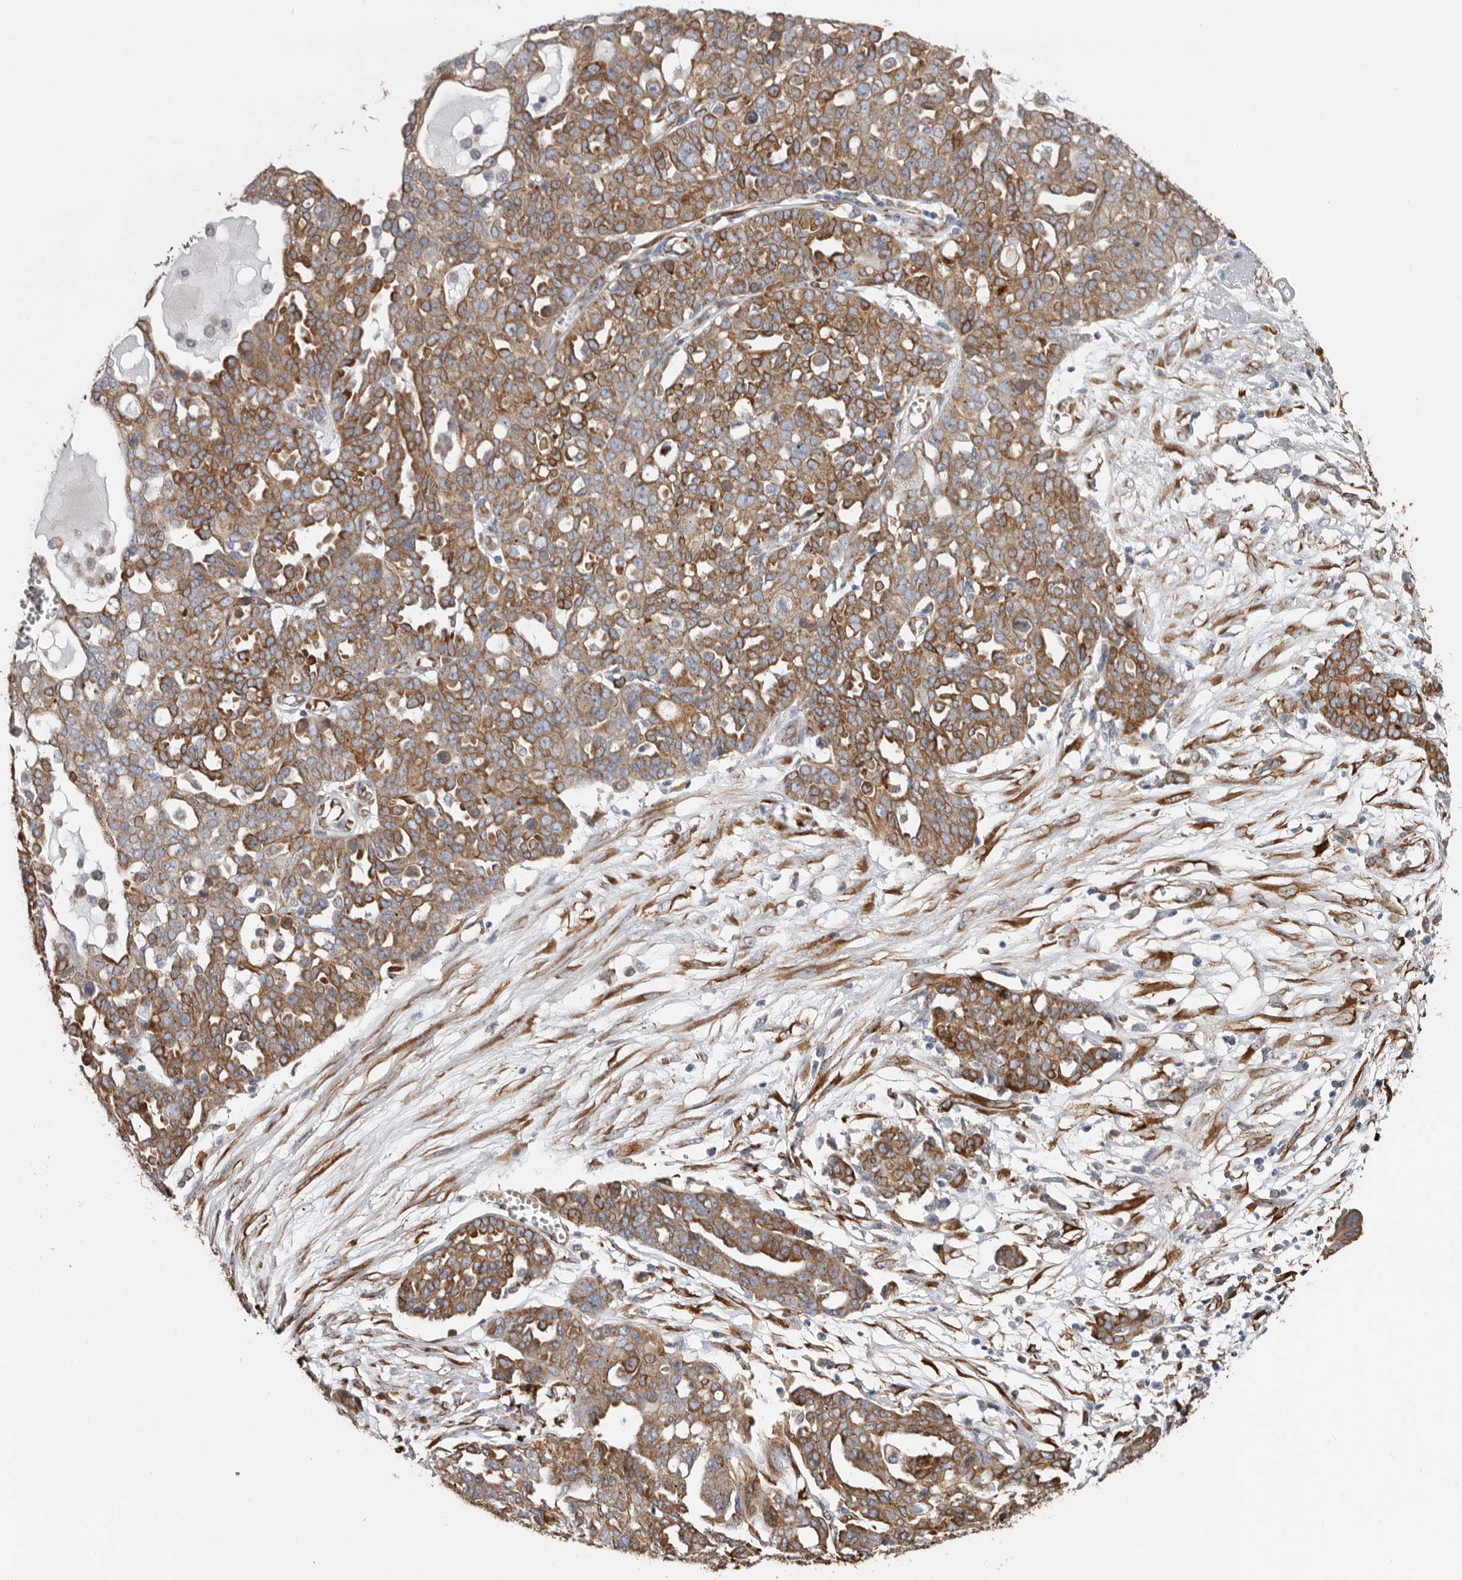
{"staining": {"intensity": "moderate", "quantity": ">75%", "location": "cytoplasmic/membranous"}, "tissue": "ovarian cancer", "cell_type": "Tumor cells", "image_type": "cancer", "snomed": [{"axis": "morphology", "description": "Cystadenocarcinoma, serous, NOS"}, {"axis": "topography", "description": "Soft tissue"}, {"axis": "topography", "description": "Ovary"}], "caption": "A histopathology image of human ovarian serous cystadenocarcinoma stained for a protein reveals moderate cytoplasmic/membranous brown staining in tumor cells. (brown staining indicates protein expression, while blue staining denotes nuclei).", "gene": "SEMA3E", "patient": {"sex": "female", "age": 57}}